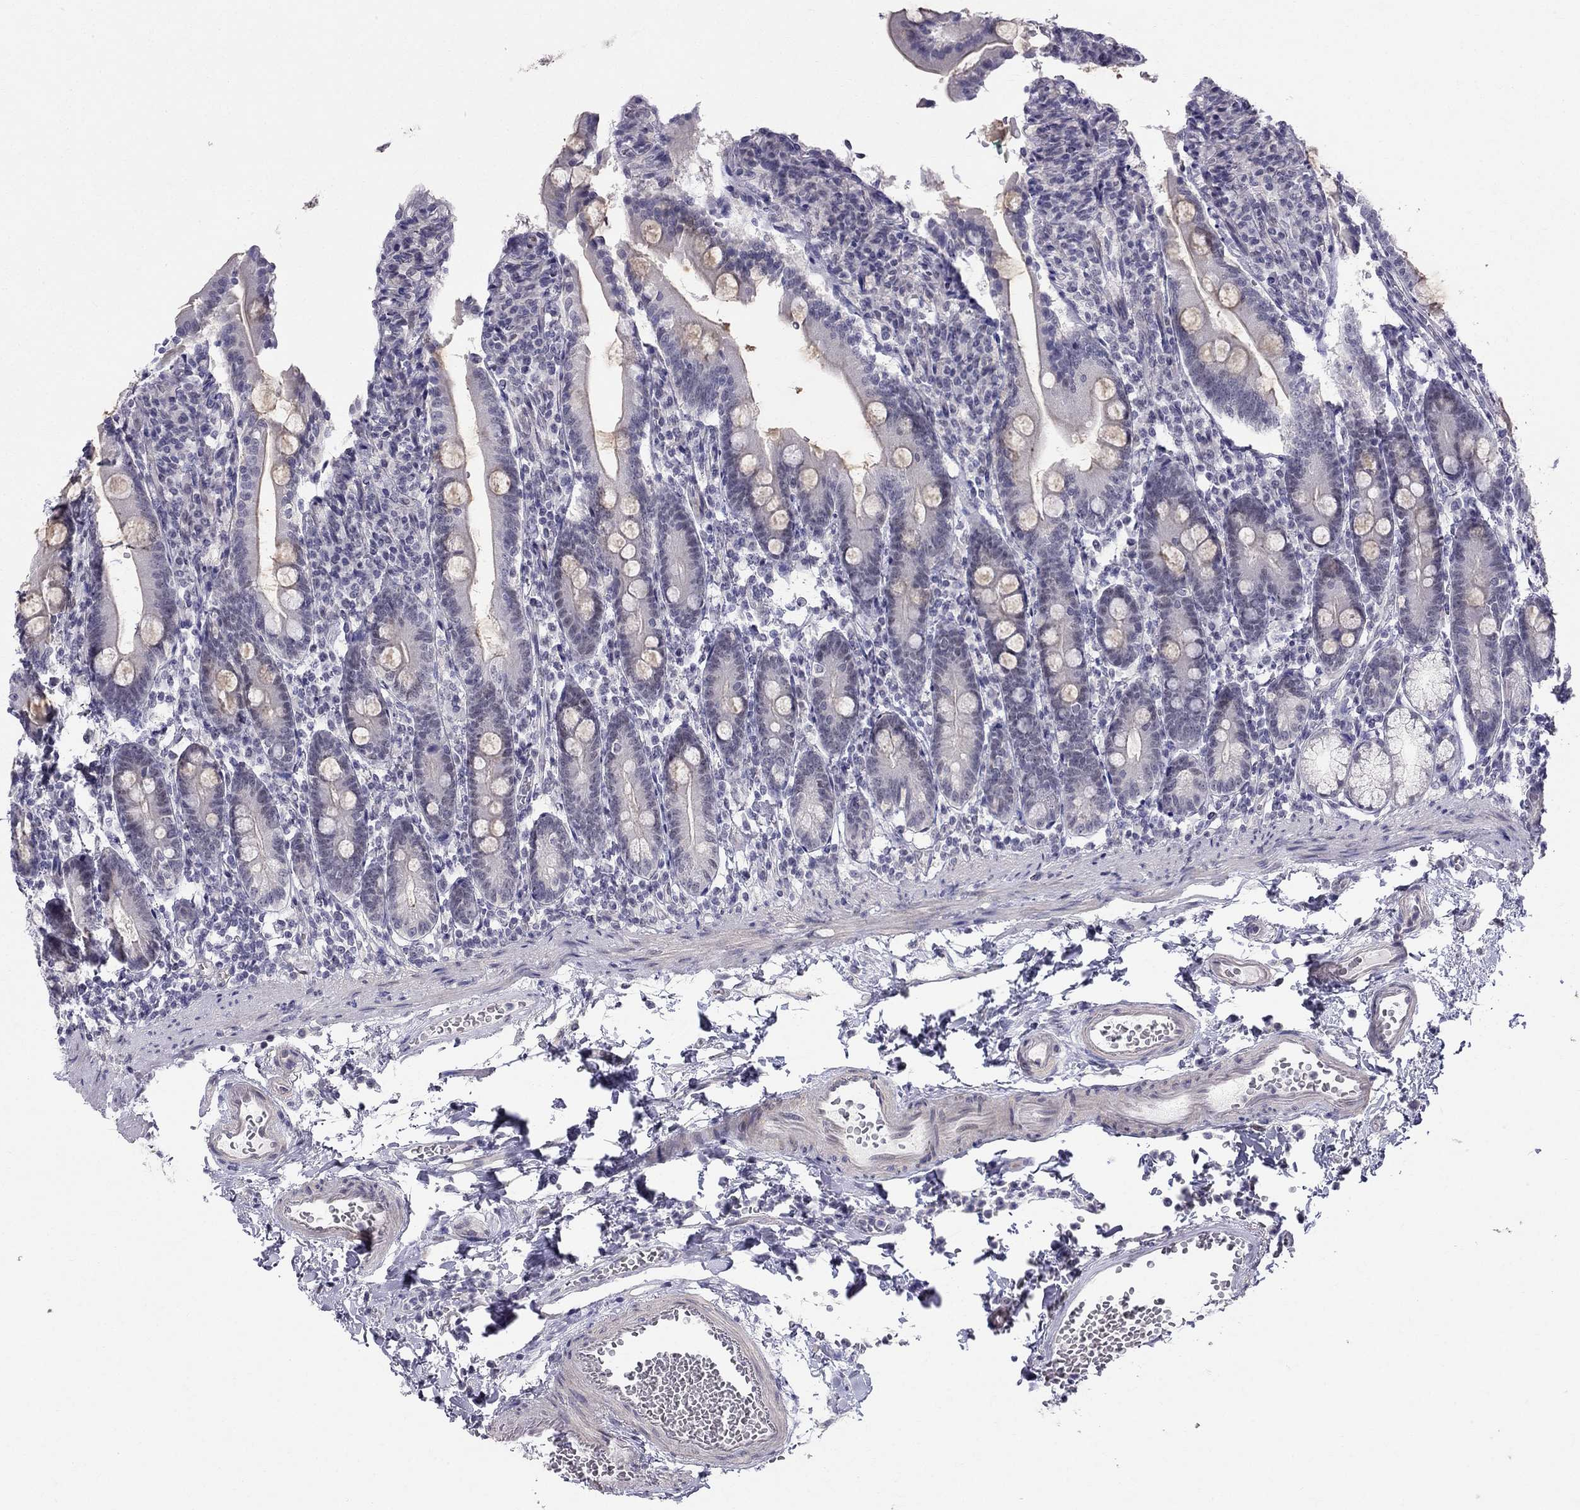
{"staining": {"intensity": "negative", "quantity": "none", "location": "none"}, "tissue": "duodenum", "cell_type": "Glandular cells", "image_type": "normal", "snomed": [{"axis": "morphology", "description": "Normal tissue, NOS"}, {"axis": "topography", "description": "Duodenum"}], "caption": "Photomicrograph shows no protein positivity in glandular cells of unremarkable duodenum. (Brightfield microscopy of DAB immunohistochemistry (IHC) at high magnification).", "gene": "BAG5", "patient": {"sex": "female", "age": 67}}